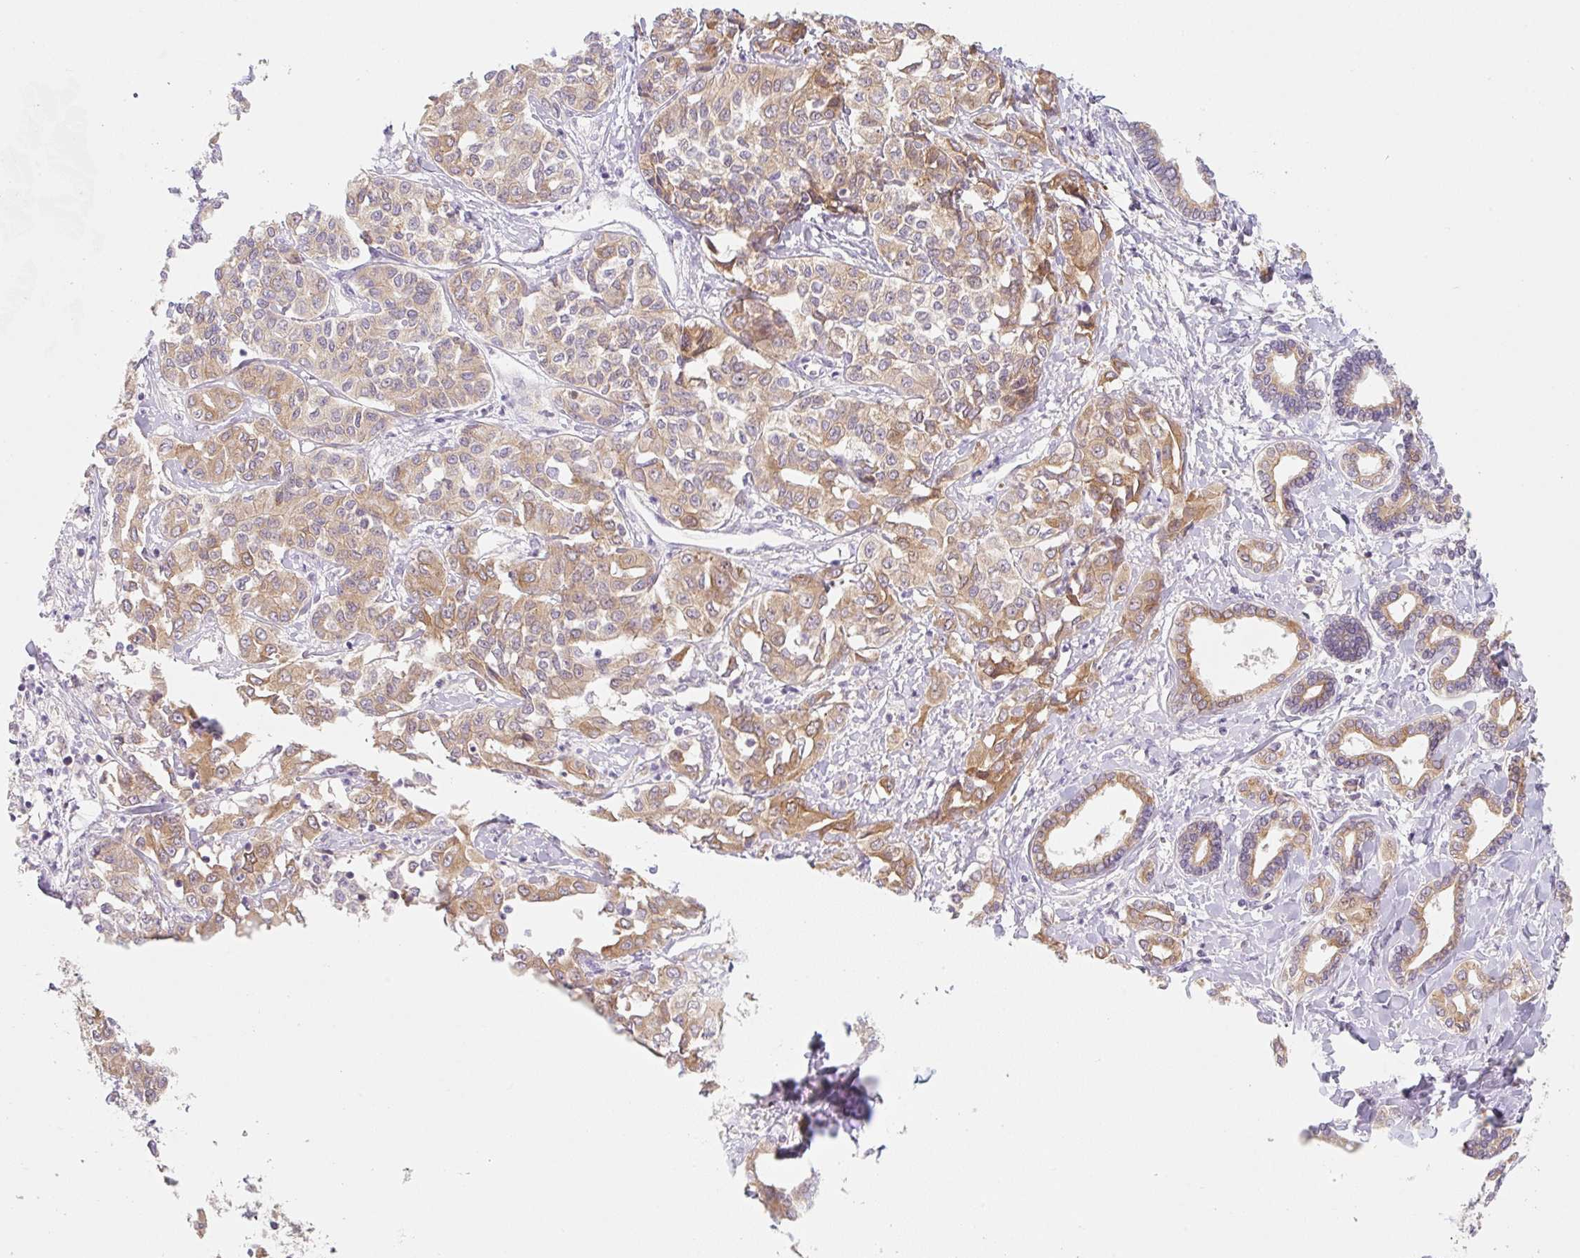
{"staining": {"intensity": "moderate", "quantity": ">75%", "location": "cytoplasmic/membranous"}, "tissue": "liver cancer", "cell_type": "Tumor cells", "image_type": "cancer", "snomed": [{"axis": "morphology", "description": "Cholangiocarcinoma"}, {"axis": "topography", "description": "Liver"}], "caption": "The photomicrograph shows a brown stain indicating the presence of a protein in the cytoplasmic/membranous of tumor cells in cholangiocarcinoma (liver).", "gene": "MIA2", "patient": {"sex": "female", "age": 77}}